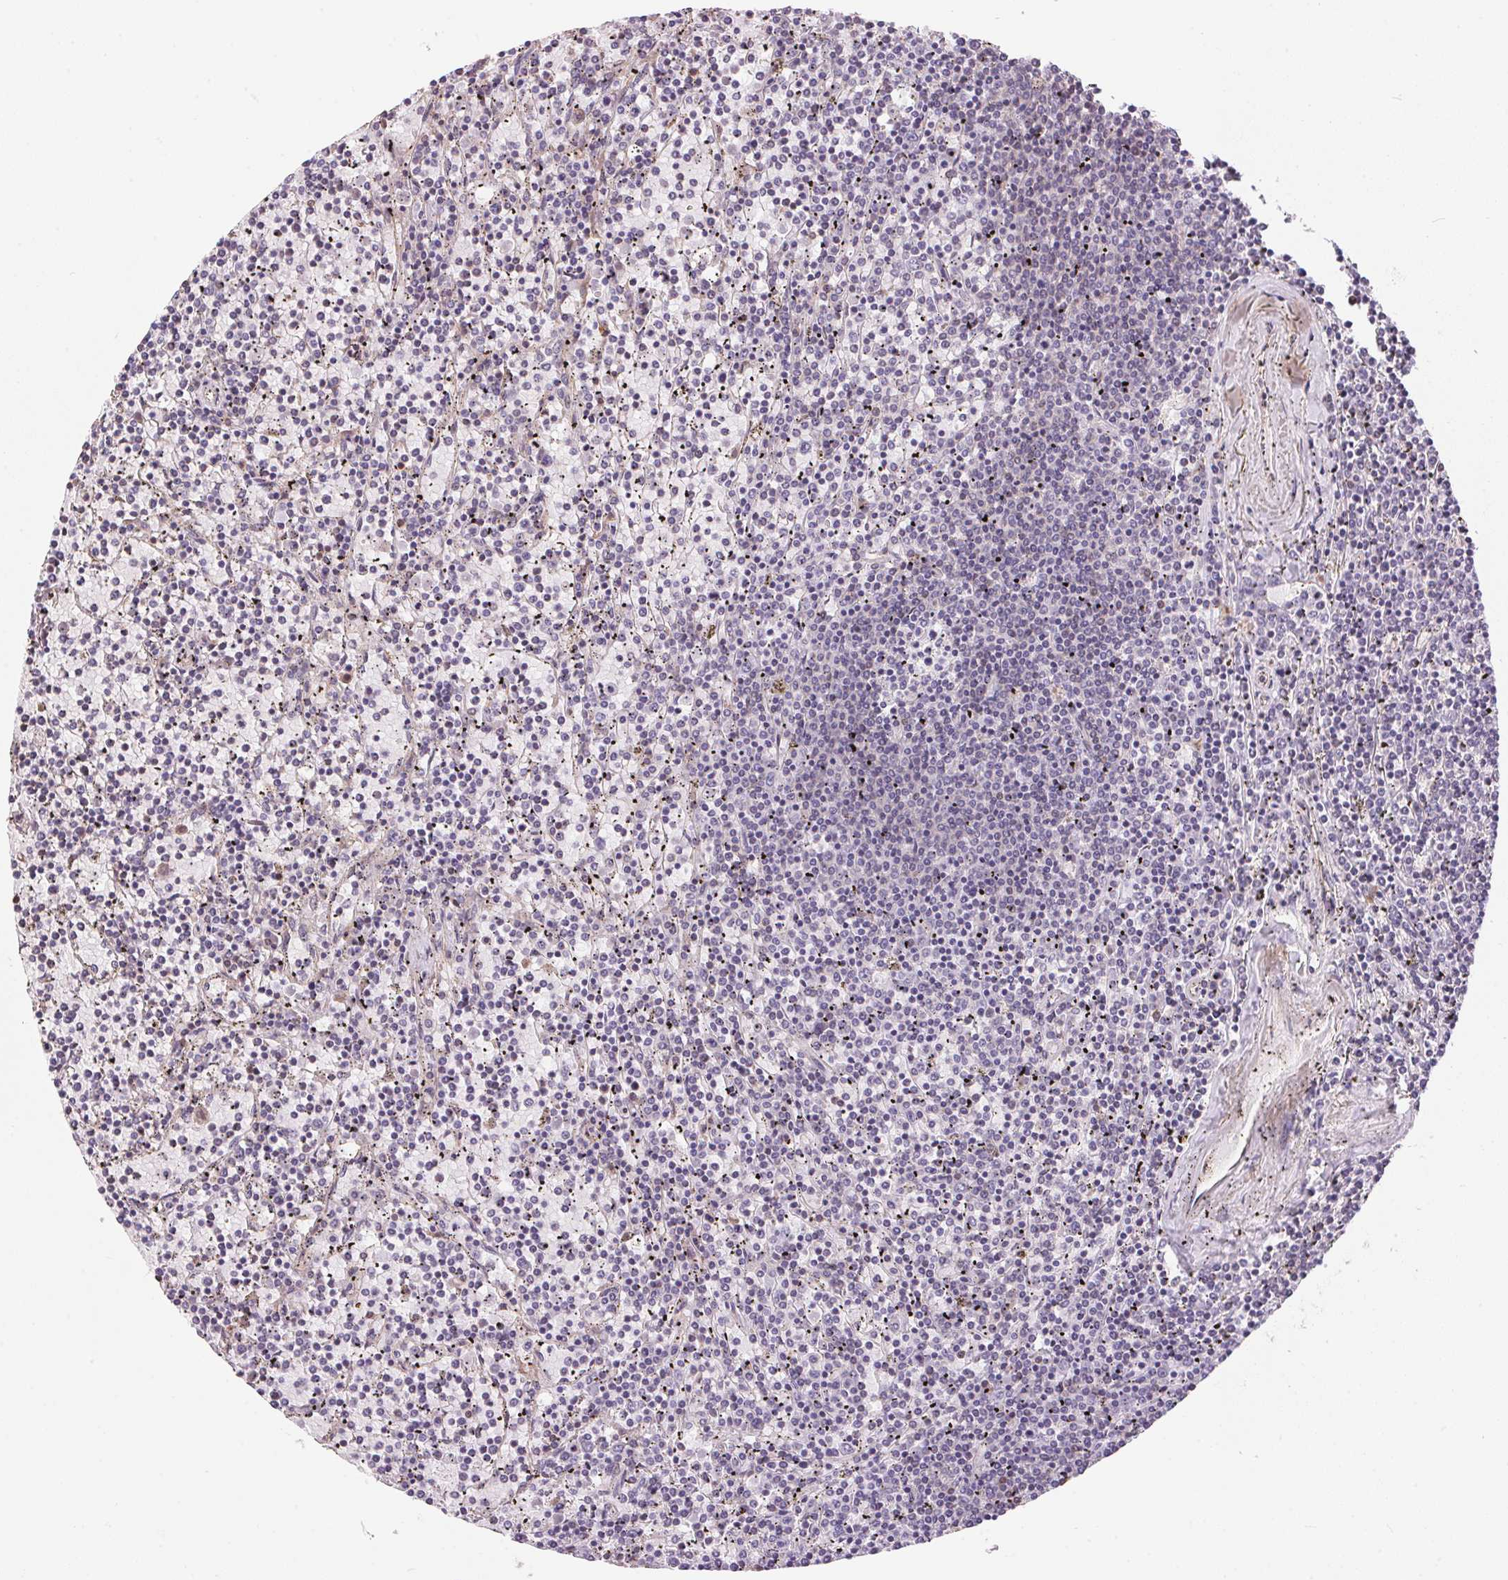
{"staining": {"intensity": "negative", "quantity": "none", "location": "none"}, "tissue": "lymphoma", "cell_type": "Tumor cells", "image_type": "cancer", "snomed": [{"axis": "morphology", "description": "Malignant lymphoma, non-Hodgkin's type, Low grade"}, {"axis": "topography", "description": "Spleen"}], "caption": "A micrograph of human lymphoma is negative for staining in tumor cells.", "gene": "UNC13B", "patient": {"sex": "female", "age": 77}}